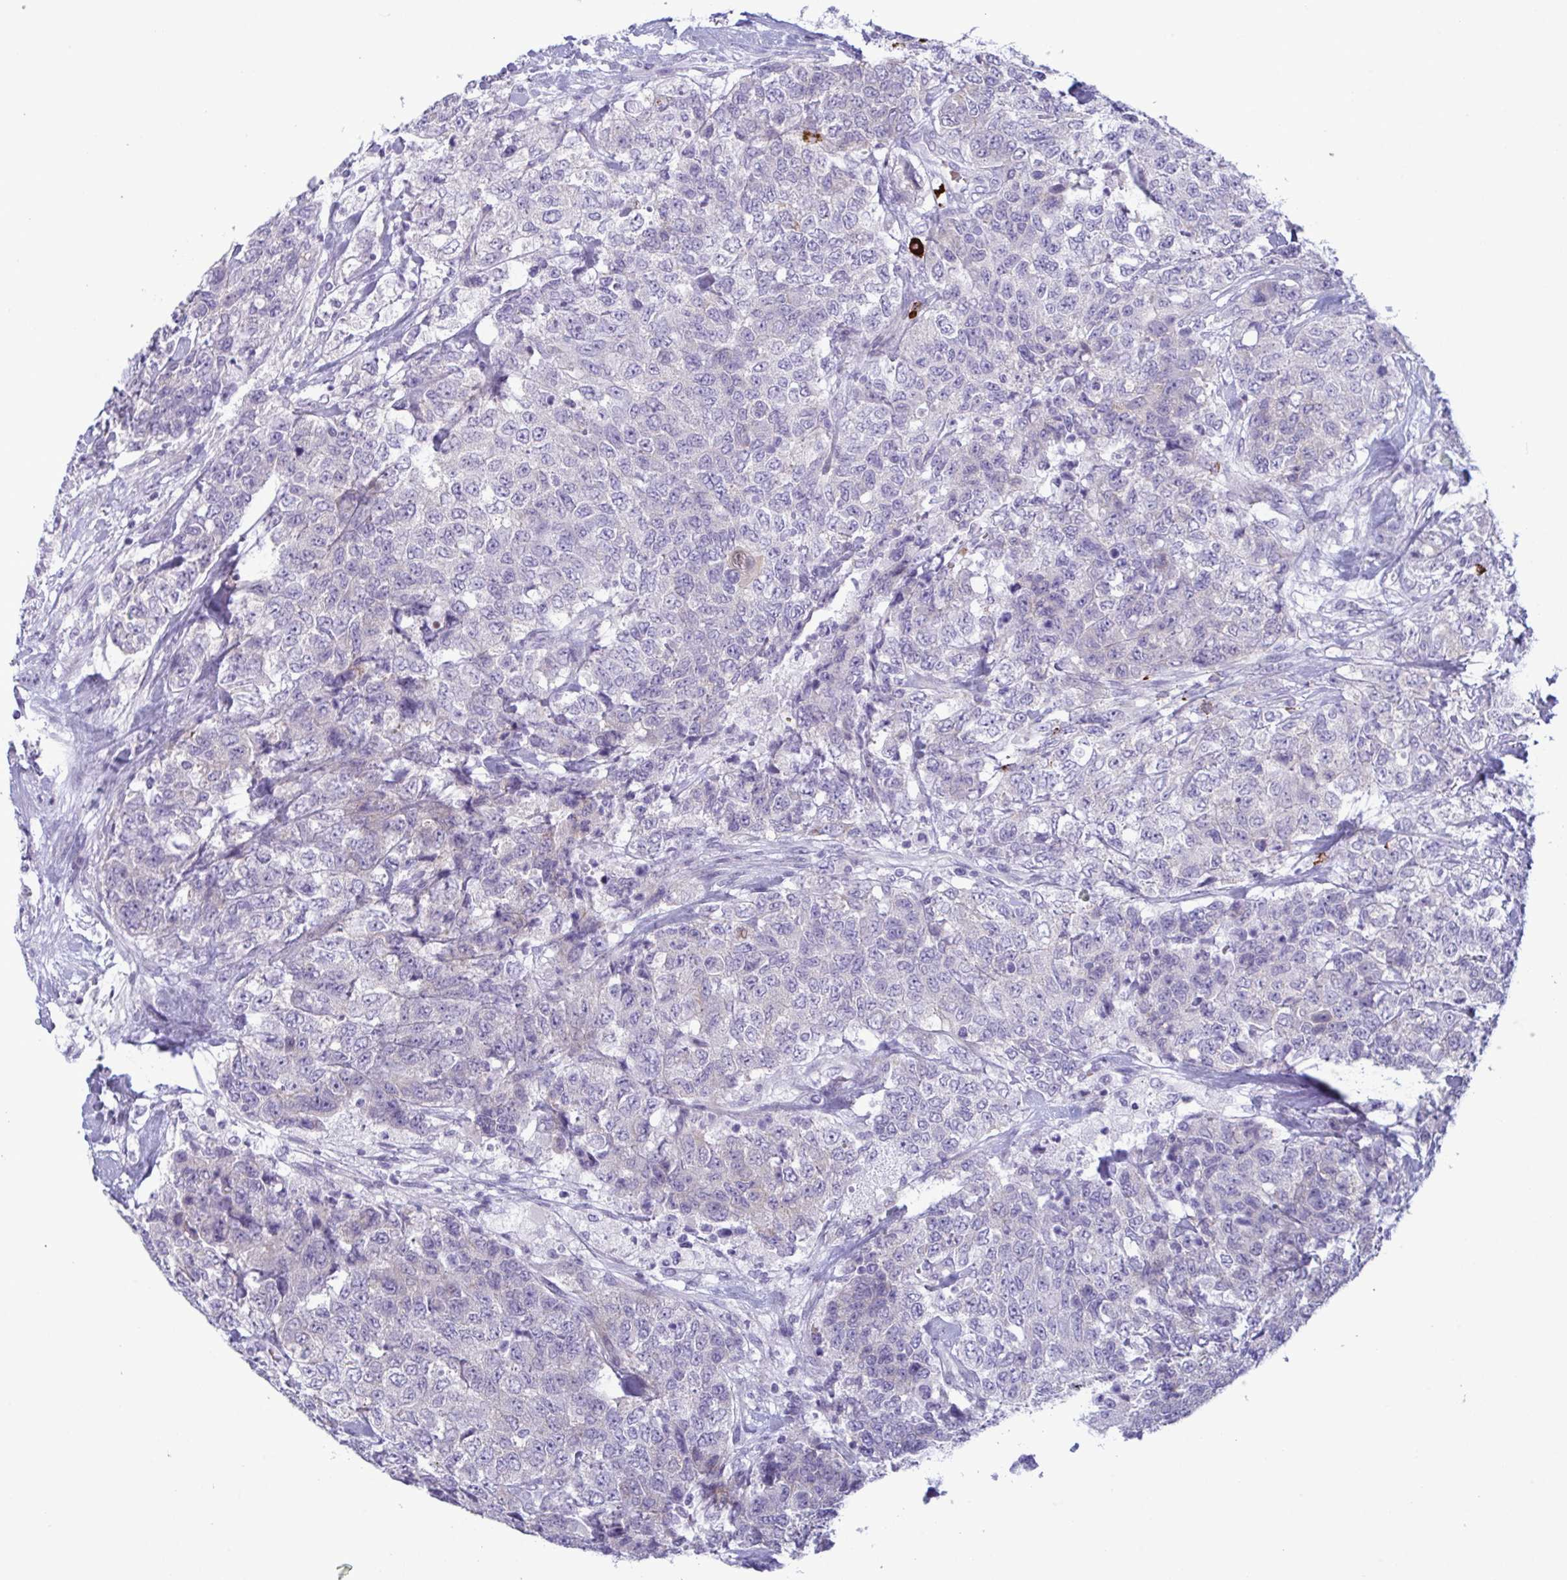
{"staining": {"intensity": "negative", "quantity": "none", "location": "none"}, "tissue": "urothelial cancer", "cell_type": "Tumor cells", "image_type": "cancer", "snomed": [{"axis": "morphology", "description": "Urothelial carcinoma, High grade"}, {"axis": "topography", "description": "Urinary bladder"}], "caption": "The immunohistochemistry image has no significant positivity in tumor cells of high-grade urothelial carcinoma tissue.", "gene": "ZNF684", "patient": {"sex": "female", "age": 78}}